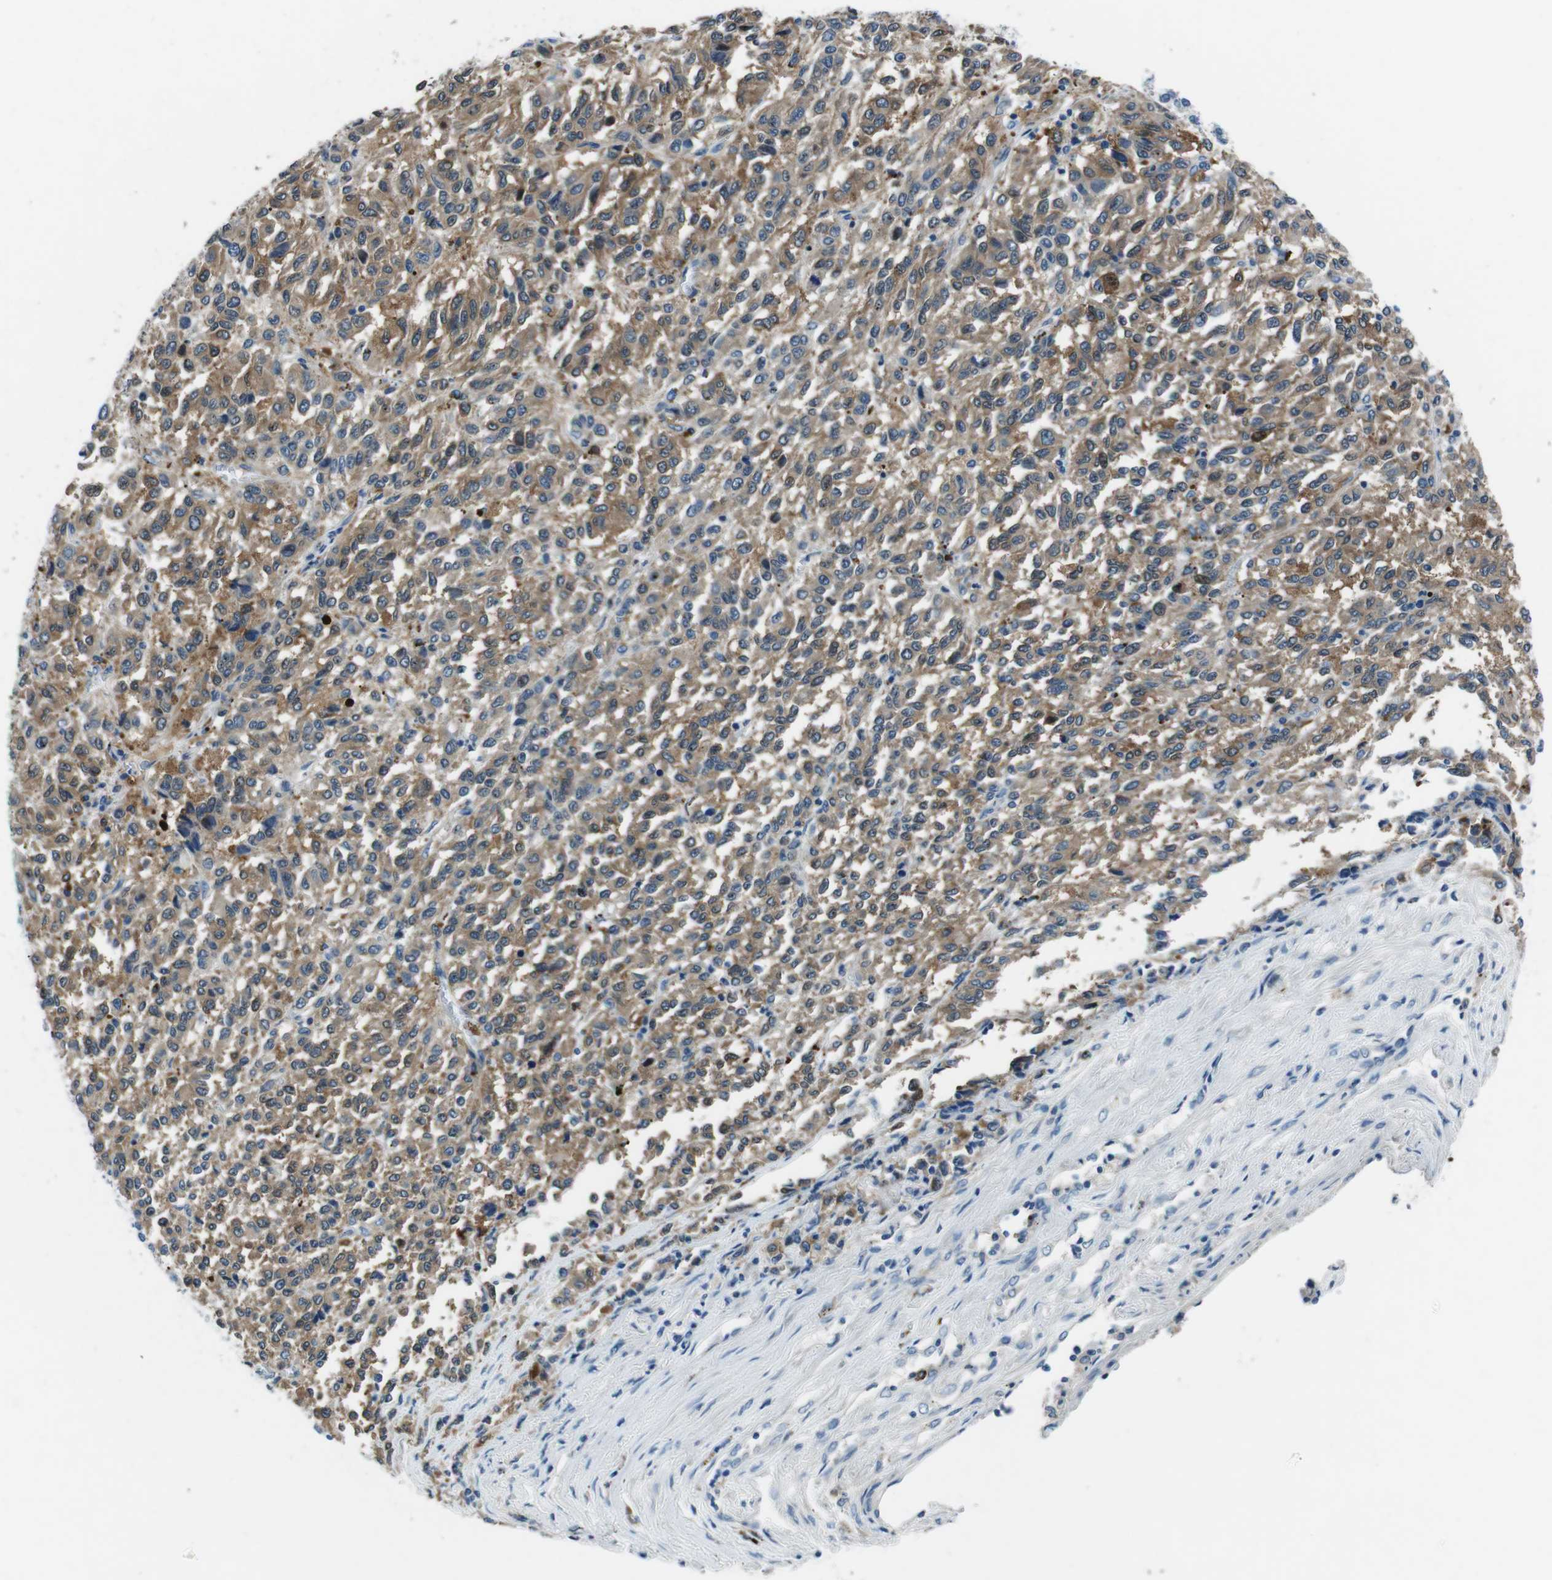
{"staining": {"intensity": "moderate", "quantity": ">75%", "location": "cytoplasmic/membranous"}, "tissue": "melanoma", "cell_type": "Tumor cells", "image_type": "cancer", "snomed": [{"axis": "morphology", "description": "Malignant melanoma, Metastatic site"}, {"axis": "topography", "description": "Lung"}], "caption": "Melanoma tissue reveals moderate cytoplasmic/membranous staining in about >75% of tumor cells, visualized by immunohistochemistry.", "gene": "TULP3", "patient": {"sex": "male", "age": 64}}